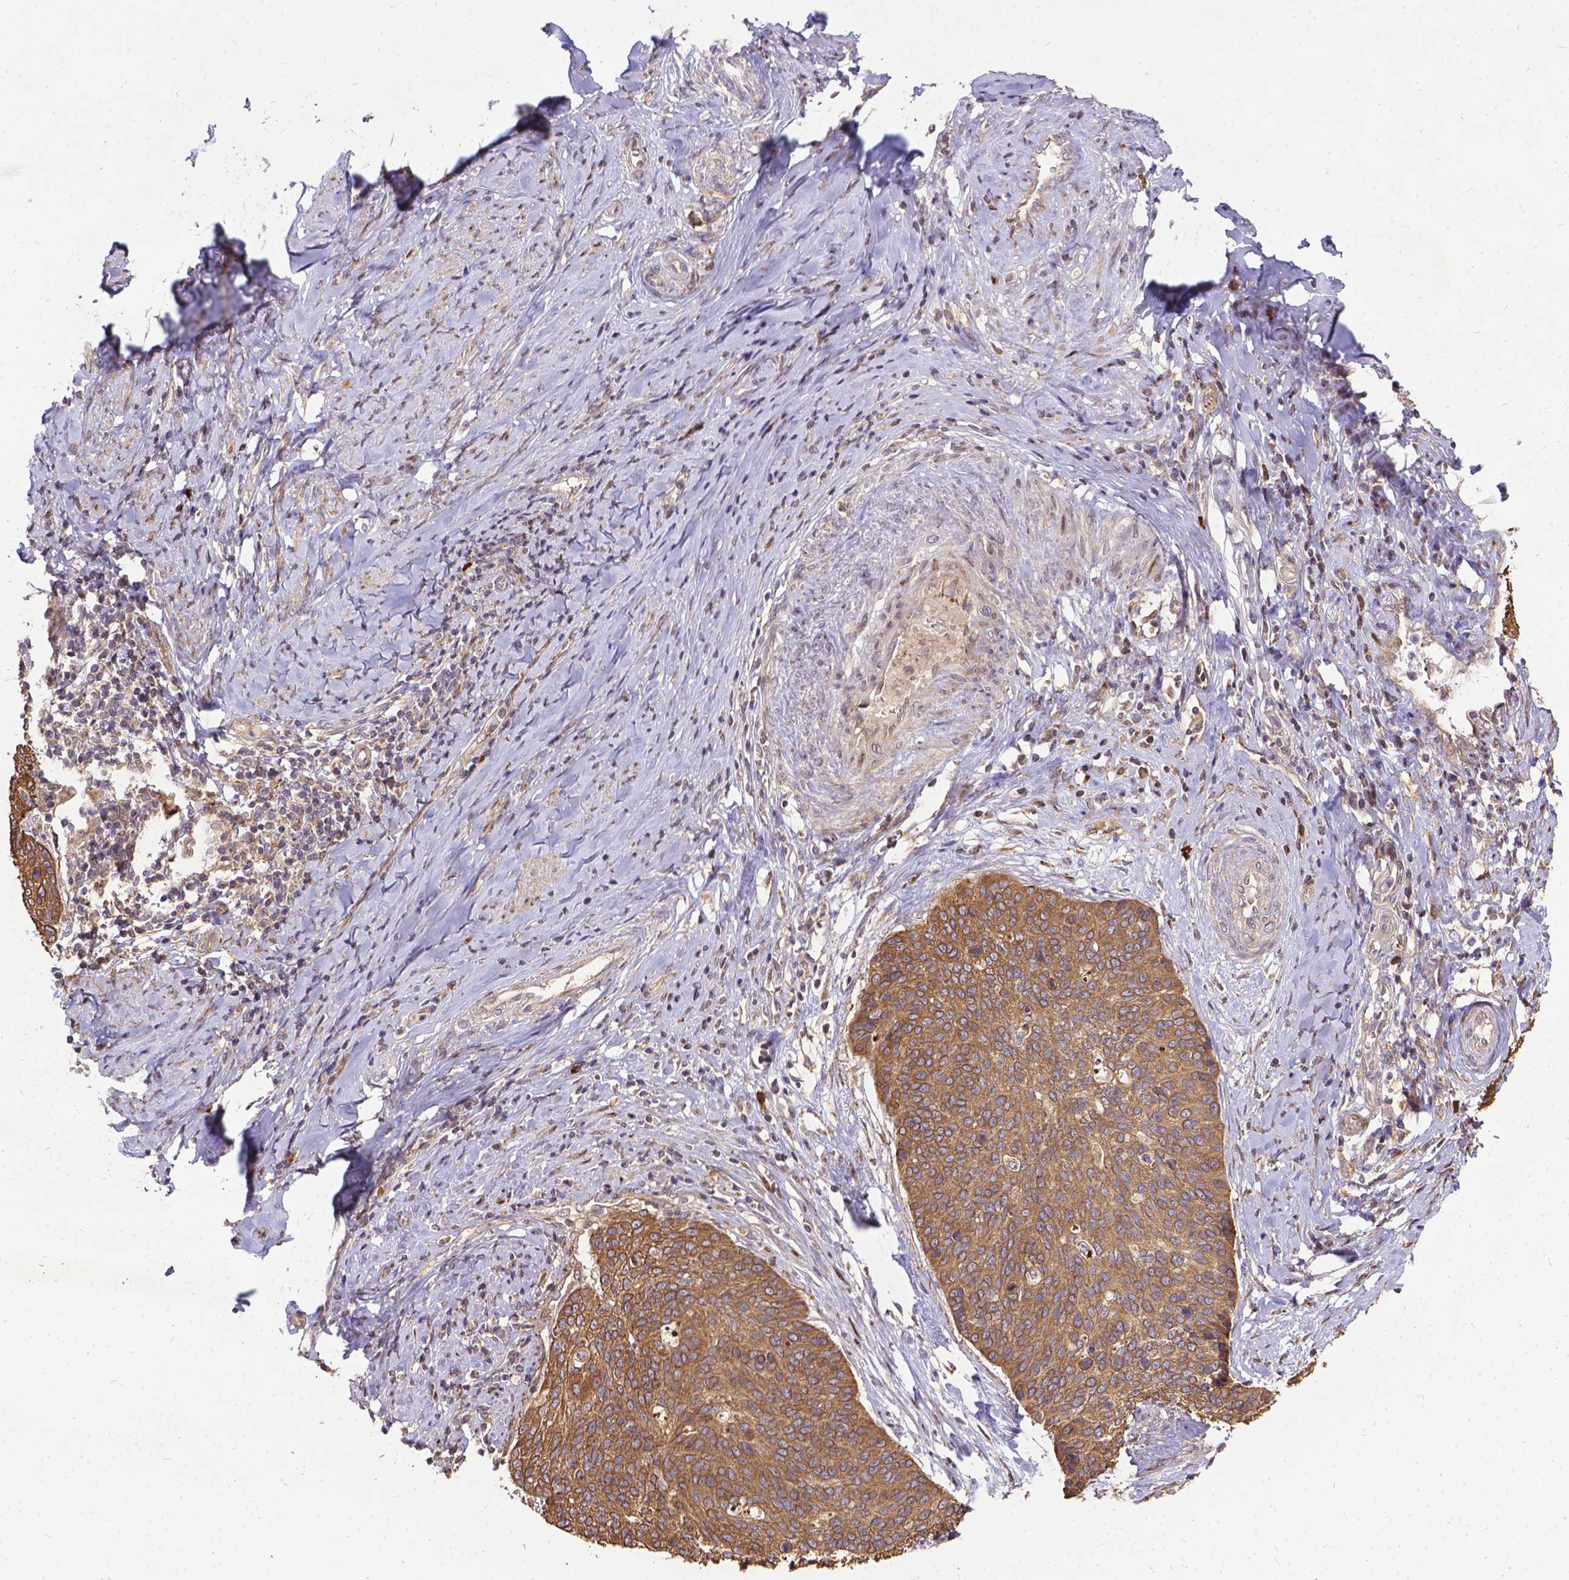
{"staining": {"intensity": "weak", "quantity": ">75%", "location": "cytoplasmic/membranous"}, "tissue": "cervical cancer", "cell_type": "Tumor cells", "image_type": "cancer", "snomed": [{"axis": "morphology", "description": "Squamous cell carcinoma, NOS"}, {"axis": "topography", "description": "Cervix"}], "caption": "Brown immunohistochemical staining in cervical cancer (squamous cell carcinoma) demonstrates weak cytoplasmic/membranous staining in approximately >75% of tumor cells.", "gene": "DENND6A", "patient": {"sex": "female", "age": 69}}